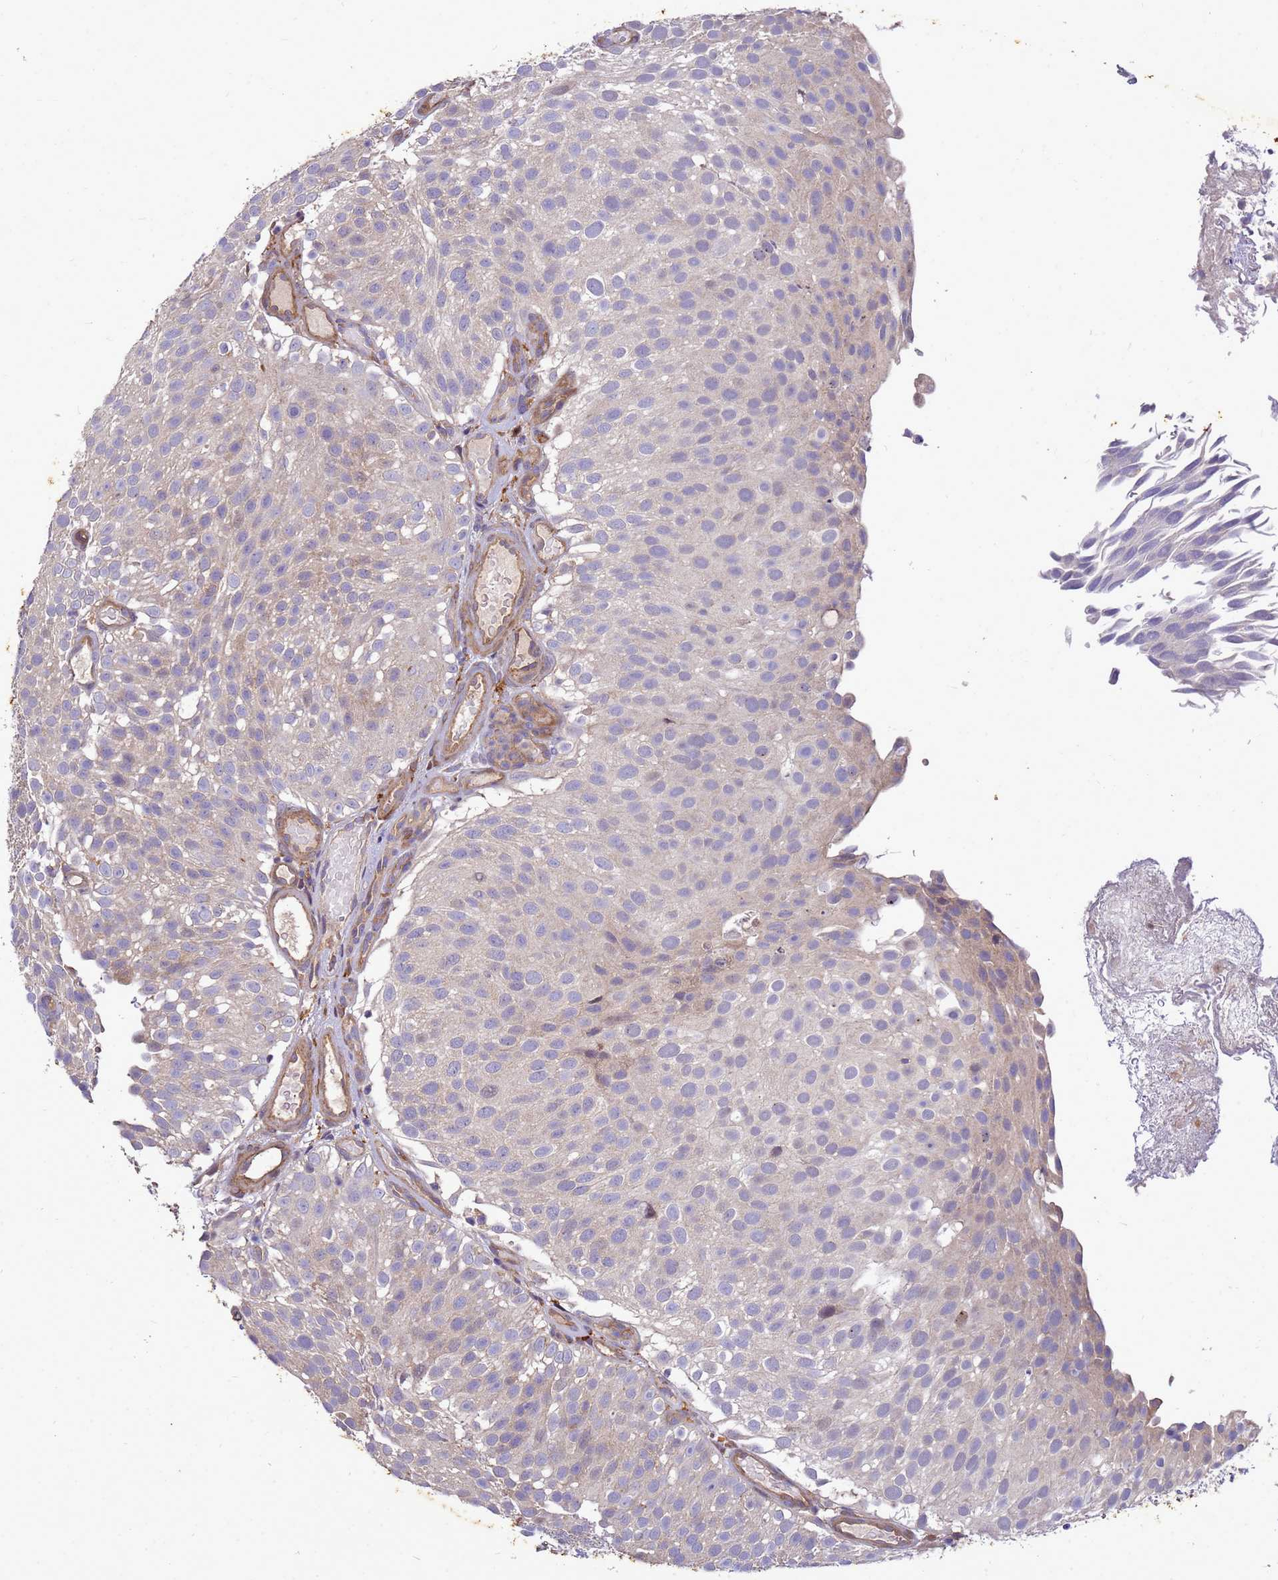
{"staining": {"intensity": "negative", "quantity": "none", "location": "none"}, "tissue": "urothelial cancer", "cell_type": "Tumor cells", "image_type": "cancer", "snomed": [{"axis": "morphology", "description": "Urothelial carcinoma, Low grade"}, {"axis": "topography", "description": "Urinary bladder"}], "caption": "Immunohistochemical staining of human urothelial carcinoma (low-grade) reveals no significant expression in tumor cells.", "gene": "RNF215", "patient": {"sex": "male", "age": 78}}